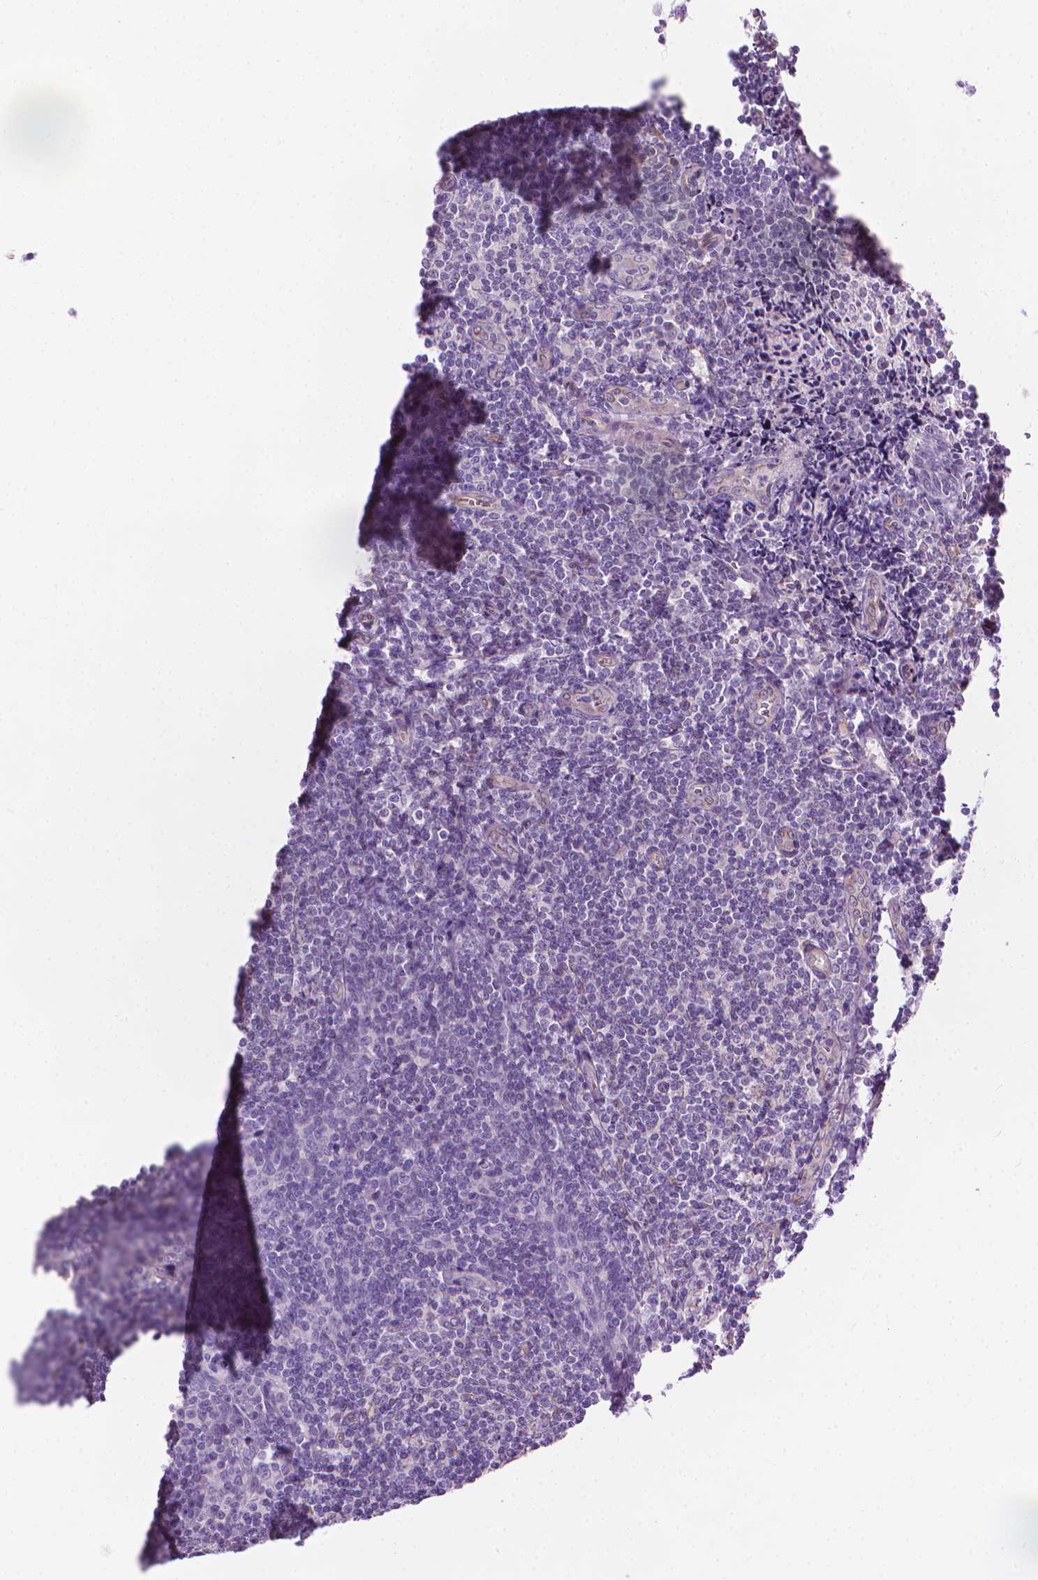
{"staining": {"intensity": "negative", "quantity": "none", "location": "none"}, "tissue": "tonsil", "cell_type": "Germinal center cells", "image_type": "normal", "snomed": [{"axis": "morphology", "description": "Normal tissue, NOS"}, {"axis": "morphology", "description": "Inflammation, NOS"}, {"axis": "topography", "description": "Tonsil"}], "caption": "The IHC histopathology image has no significant positivity in germinal center cells of tonsil. (DAB immunohistochemistry visualized using brightfield microscopy, high magnification).", "gene": "KRT73", "patient": {"sex": "female", "age": 31}}